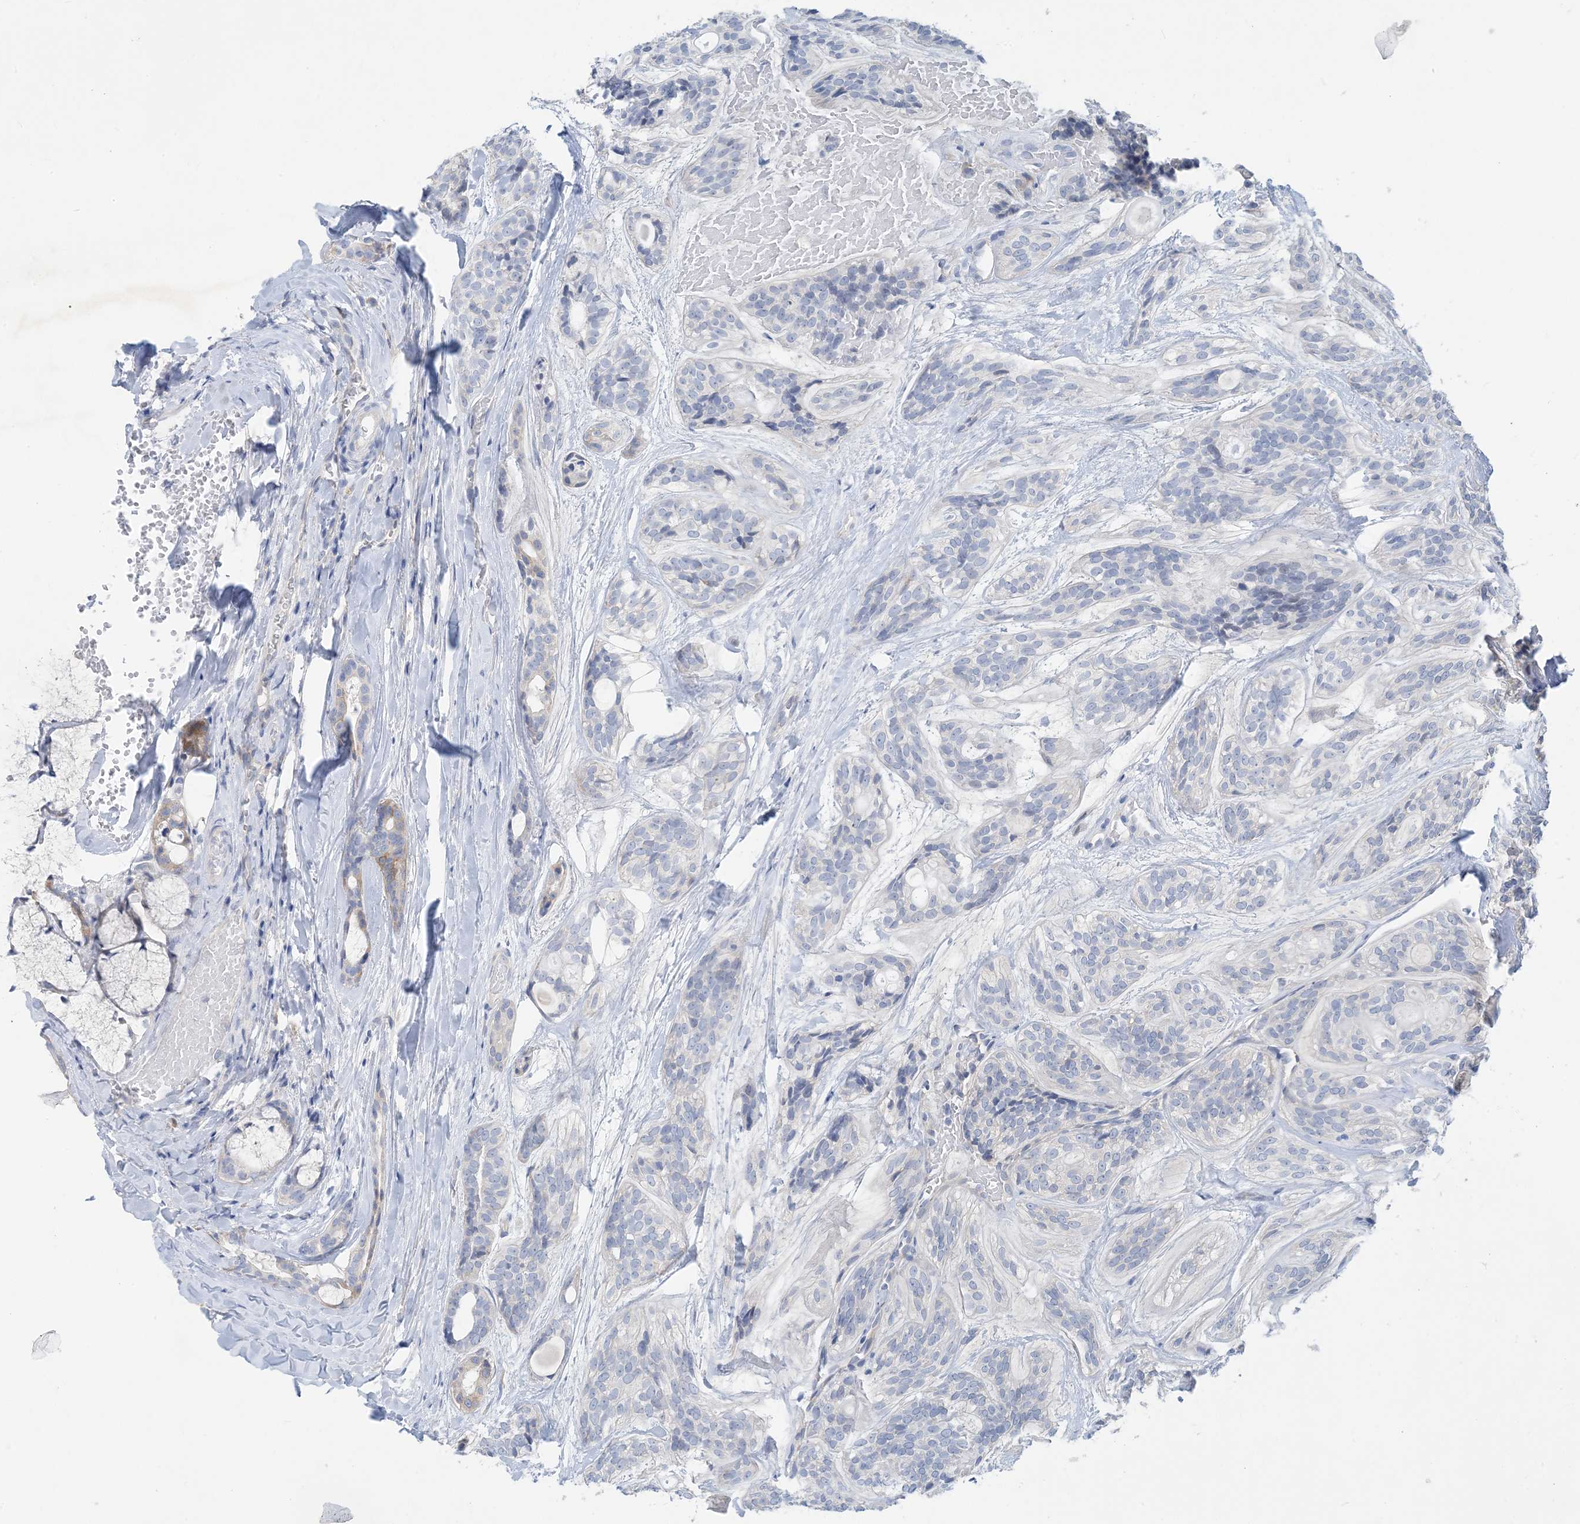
{"staining": {"intensity": "negative", "quantity": "none", "location": "none"}, "tissue": "head and neck cancer", "cell_type": "Tumor cells", "image_type": "cancer", "snomed": [{"axis": "morphology", "description": "Adenocarcinoma, NOS"}, {"axis": "topography", "description": "Head-Neck"}], "caption": "This is an IHC micrograph of head and neck cancer. There is no positivity in tumor cells.", "gene": "ZCCHC18", "patient": {"sex": "male", "age": 66}}